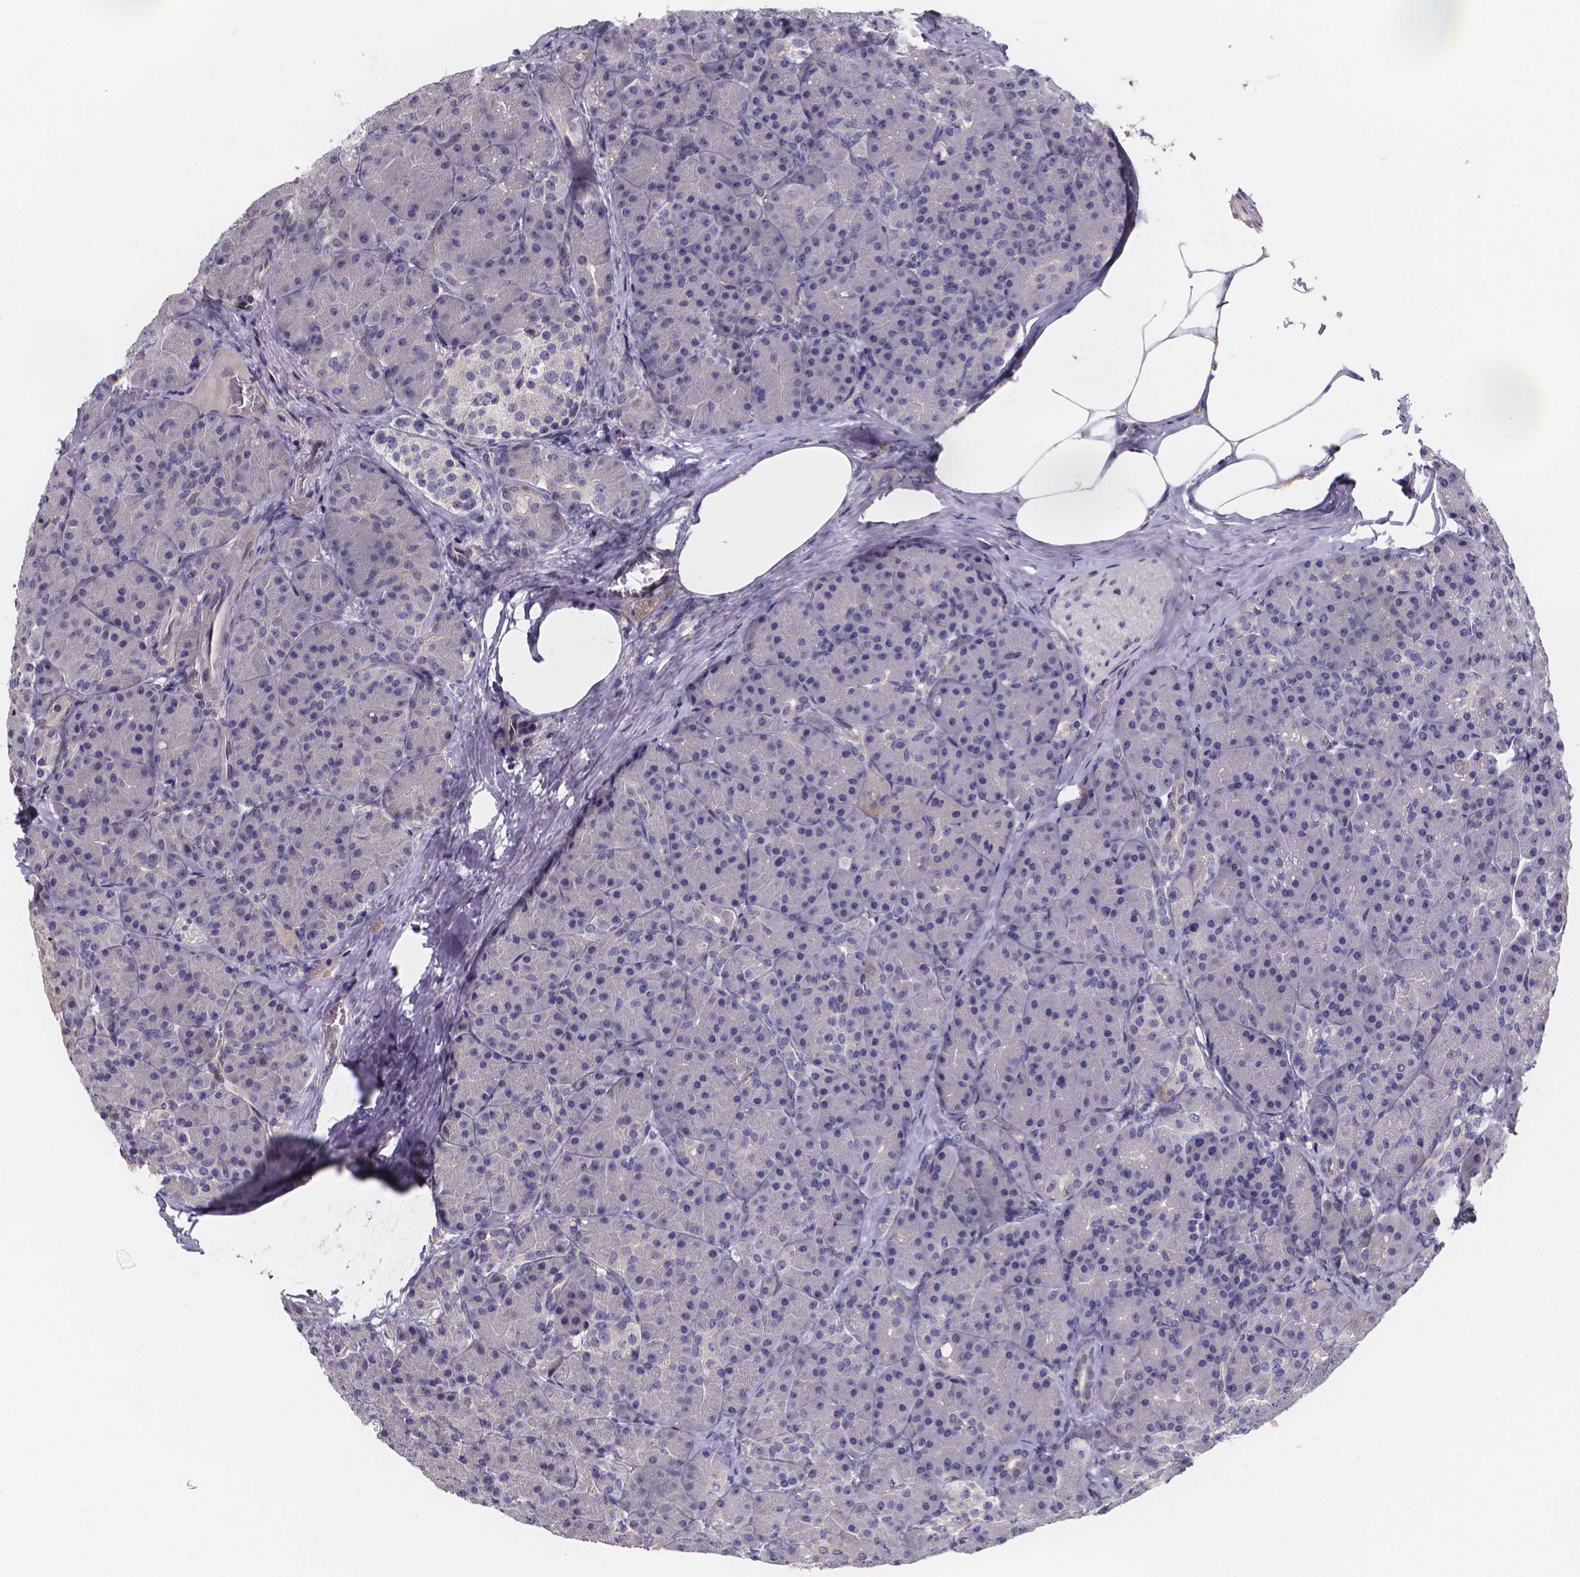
{"staining": {"intensity": "negative", "quantity": "none", "location": "none"}, "tissue": "pancreas", "cell_type": "Exocrine glandular cells", "image_type": "normal", "snomed": [{"axis": "morphology", "description": "Normal tissue, NOS"}, {"axis": "topography", "description": "Pancreas"}], "caption": "An image of pancreas stained for a protein displays no brown staining in exocrine glandular cells. (DAB immunohistochemistry with hematoxylin counter stain).", "gene": "PAH", "patient": {"sex": "male", "age": 57}}